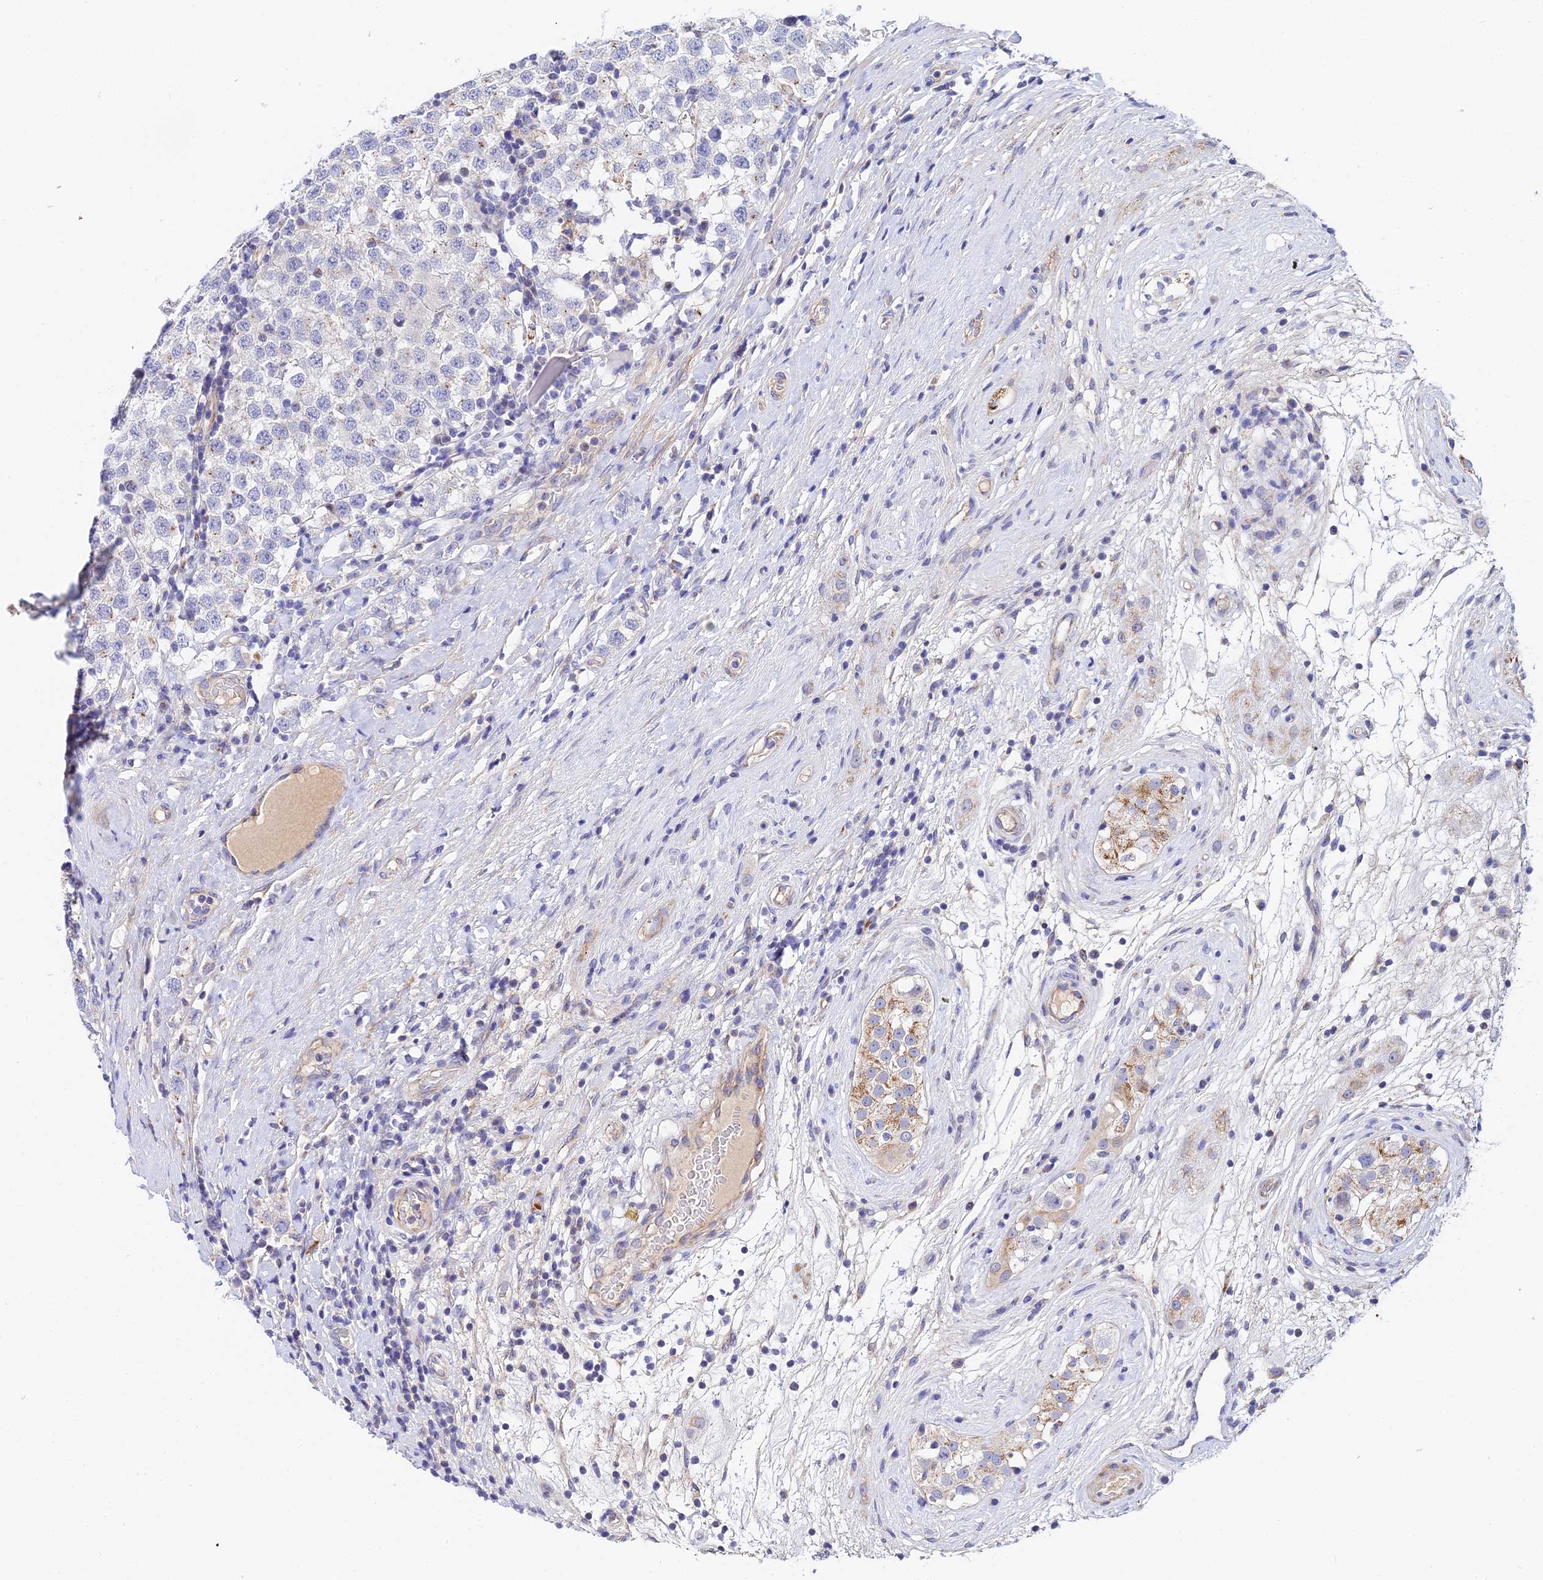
{"staining": {"intensity": "negative", "quantity": "none", "location": "none"}, "tissue": "testis cancer", "cell_type": "Tumor cells", "image_type": "cancer", "snomed": [{"axis": "morphology", "description": "Seminoma, NOS"}, {"axis": "topography", "description": "Testis"}], "caption": "The image shows no staining of tumor cells in testis cancer (seminoma).", "gene": "ACOT2", "patient": {"sex": "male", "age": 34}}